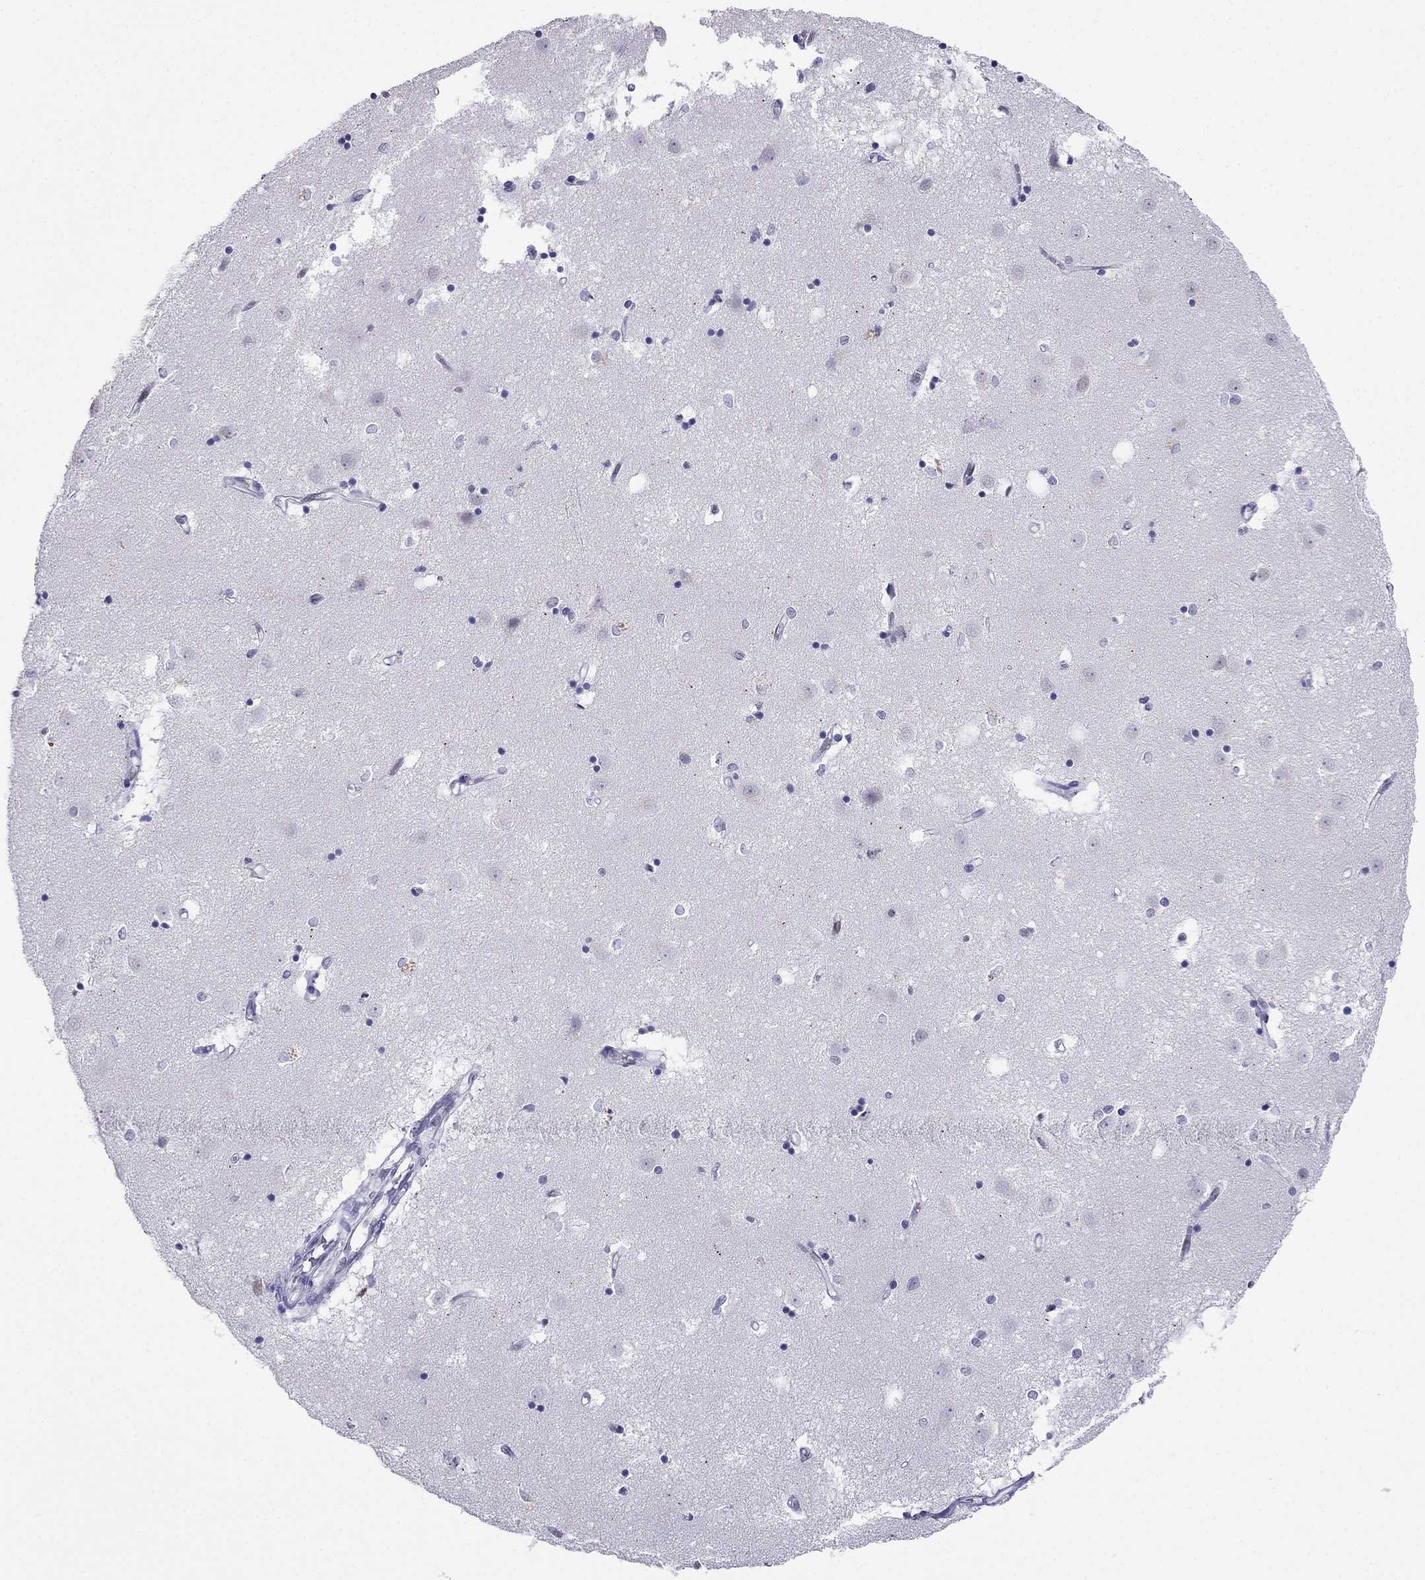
{"staining": {"intensity": "negative", "quantity": "none", "location": "none"}, "tissue": "caudate", "cell_type": "Glial cells", "image_type": "normal", "snomed": [{"axis": "morphology", "description": "Normal tissue, NOS"}, {"axis": "topography", "description": "Lateral ventricle wall"}], "caption": "A high-resolution micrograph shows immunohistochemistry (IHC) staining of unremarkable caudate, which displays no significant expression in glial cells.", "gene": "PPM1G", "patient": {"sex": "male", "age": 54}}